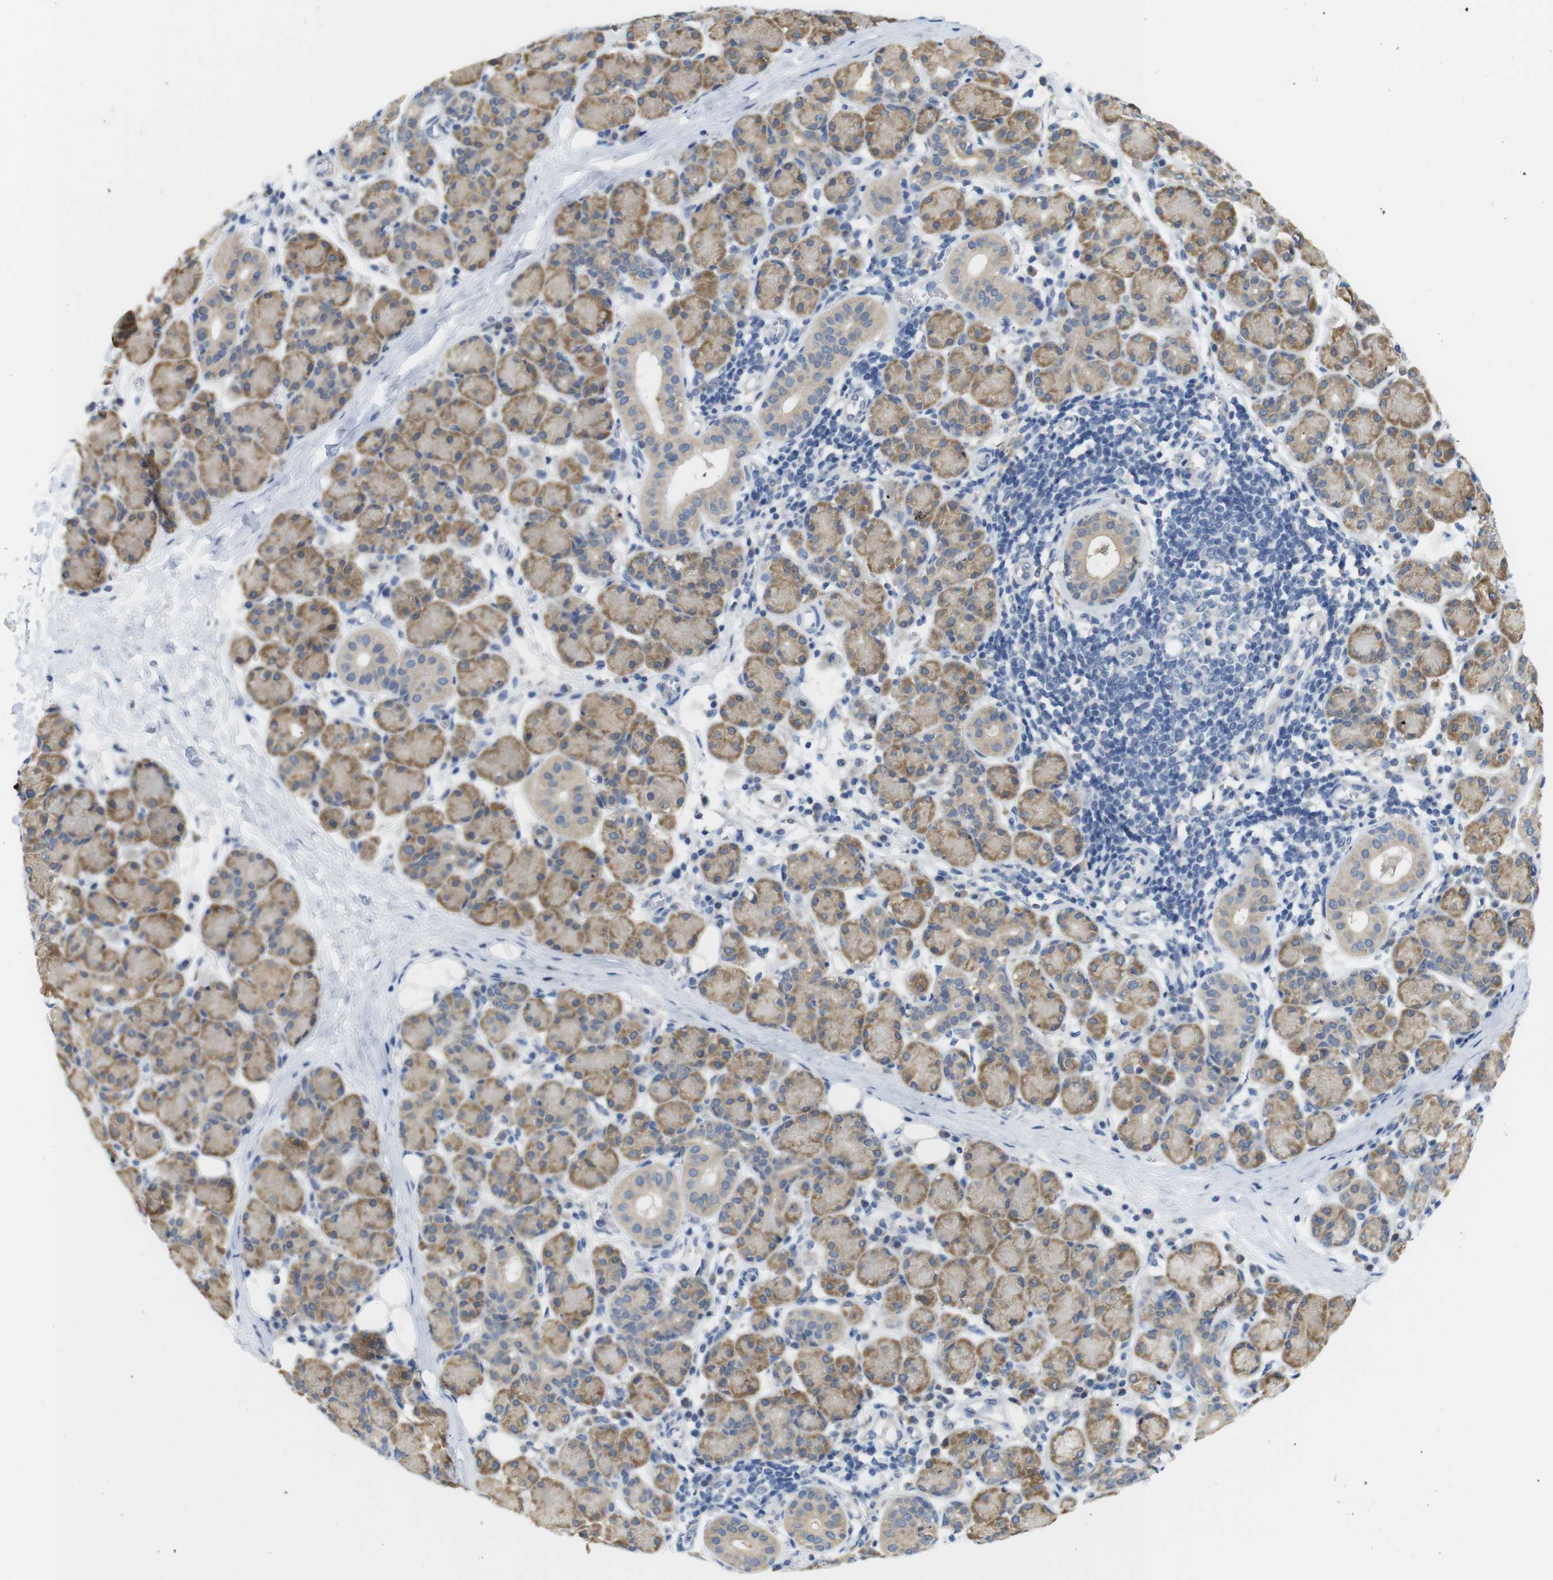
{"staining": {"intensity": "moderate", "quantity": ">75%", "location": "cytoplasmic/membranous"}, "tissue": "salivary gland", "cell_type": "Glandular cells", "image_type": "normal", "snomed": [{"axis": "morphology", "description": "Normal tissue, NOS"}, {"axis": "morphology", "description": "Inflammation, NOS"}, {"axis": "topography", "description": "Lymph node"}, {"axis": "topography", "description": "Salivary gland"}], "caption": "A high-resolution histopathology image shows immunohistochemistry staining of unremarkable salivary gland, which demonstrates moderate cytoplasmic/membranous expression in about >75% of glandular cells.", "gene": "NEBL", "patient": {"sex": "male", "age": 3}}